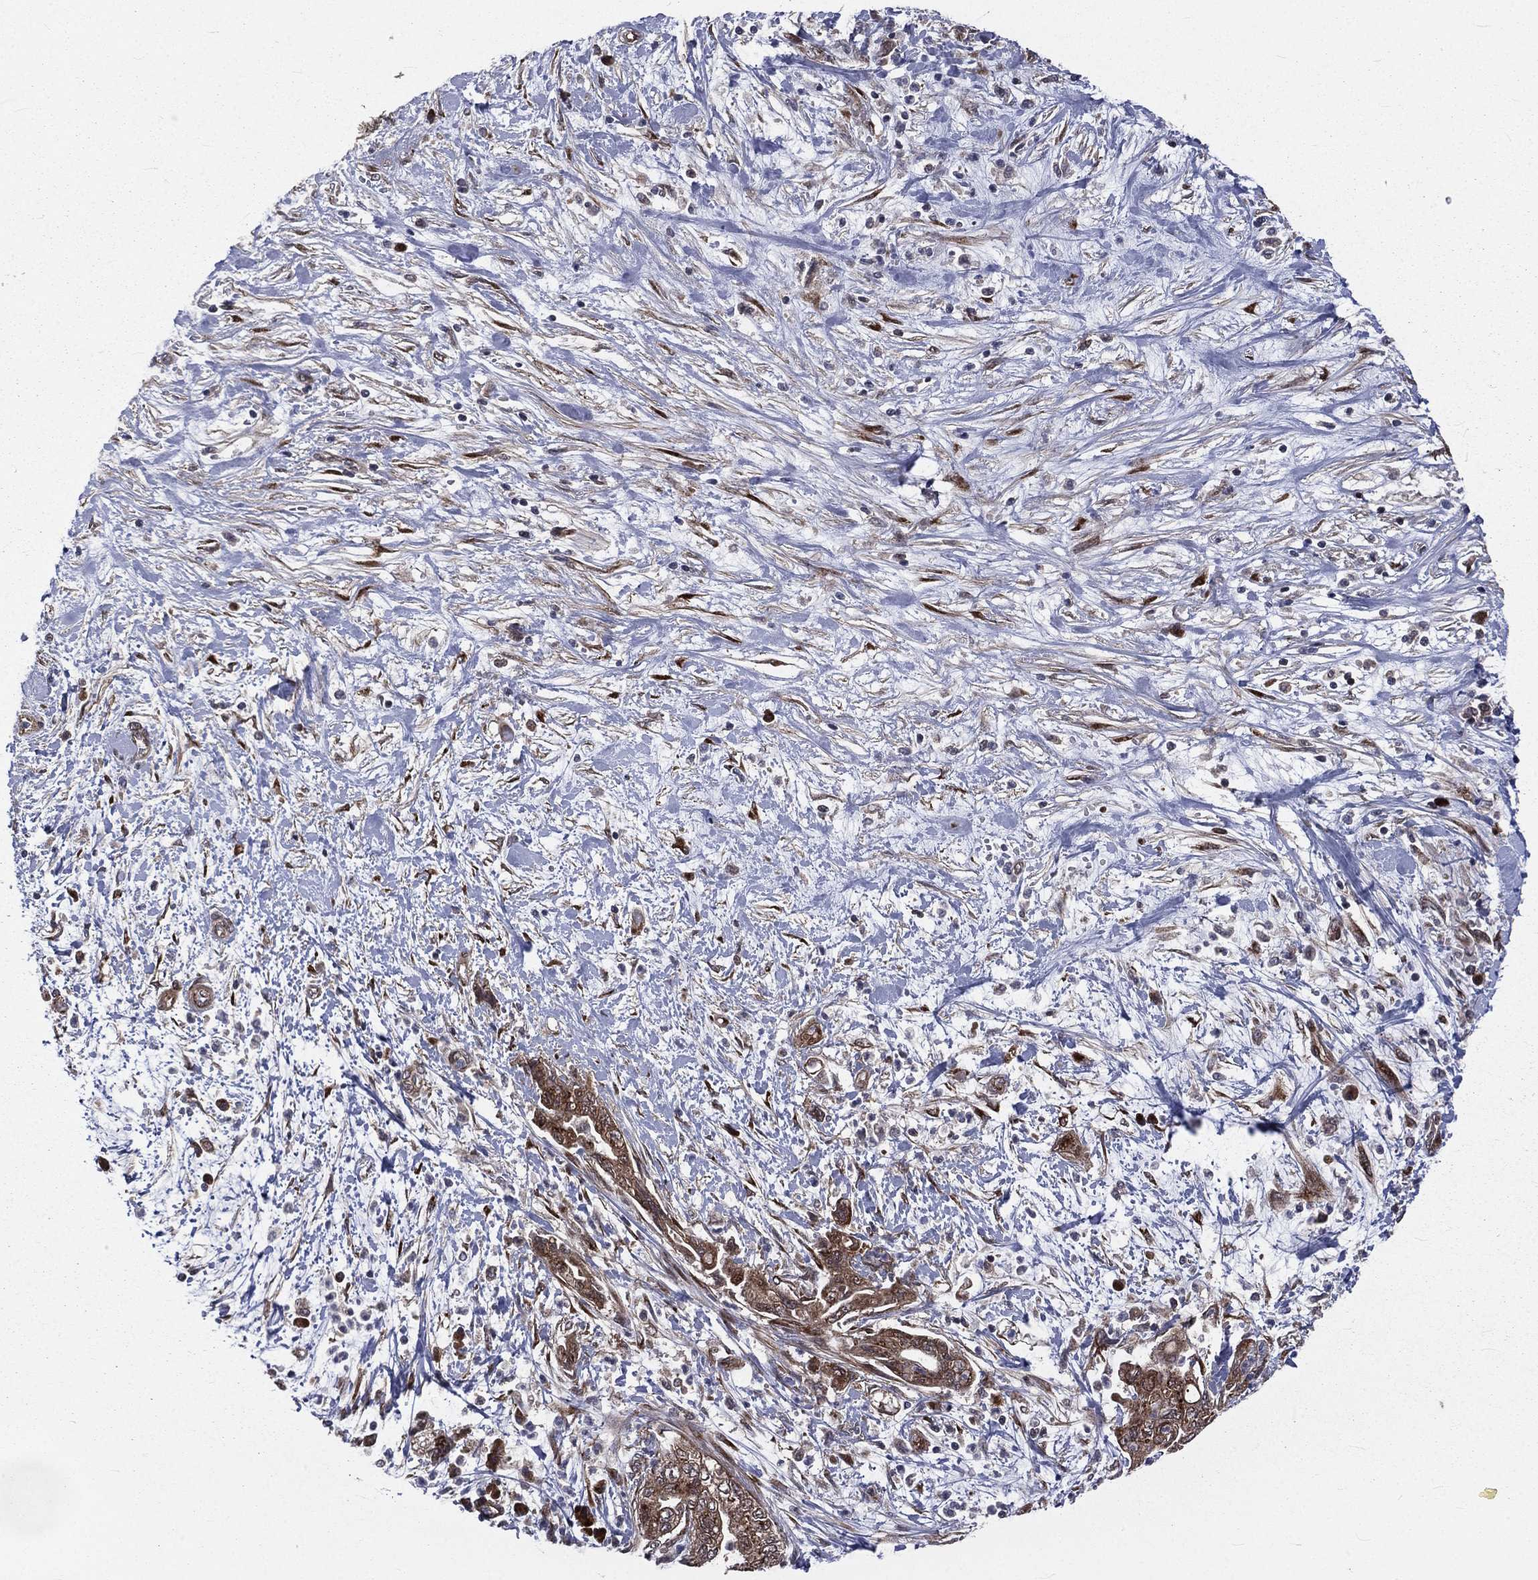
{"staining": {"intensity": "moderate", "quantity": ">75%", "location": "cytoplasmic/membranous"}, "tissue": "pancreatic cancer", "cell_type": "Tumor cells", "image_type": "cancer", "snomed": [{"axis": "morphology", "description": "Adenocarcinoma, NOS"}, {"axis": "topography", "description": "Pancreas"}], "caption": "Tumor cells exhibit medium levels of moderate cytoplasmic/membranous expression in approximately >75% of cells in human pancreatic cancer (adenocarcinoma).", "gene": "ARL3", "patient": {"sex": "female", "age": 73}}